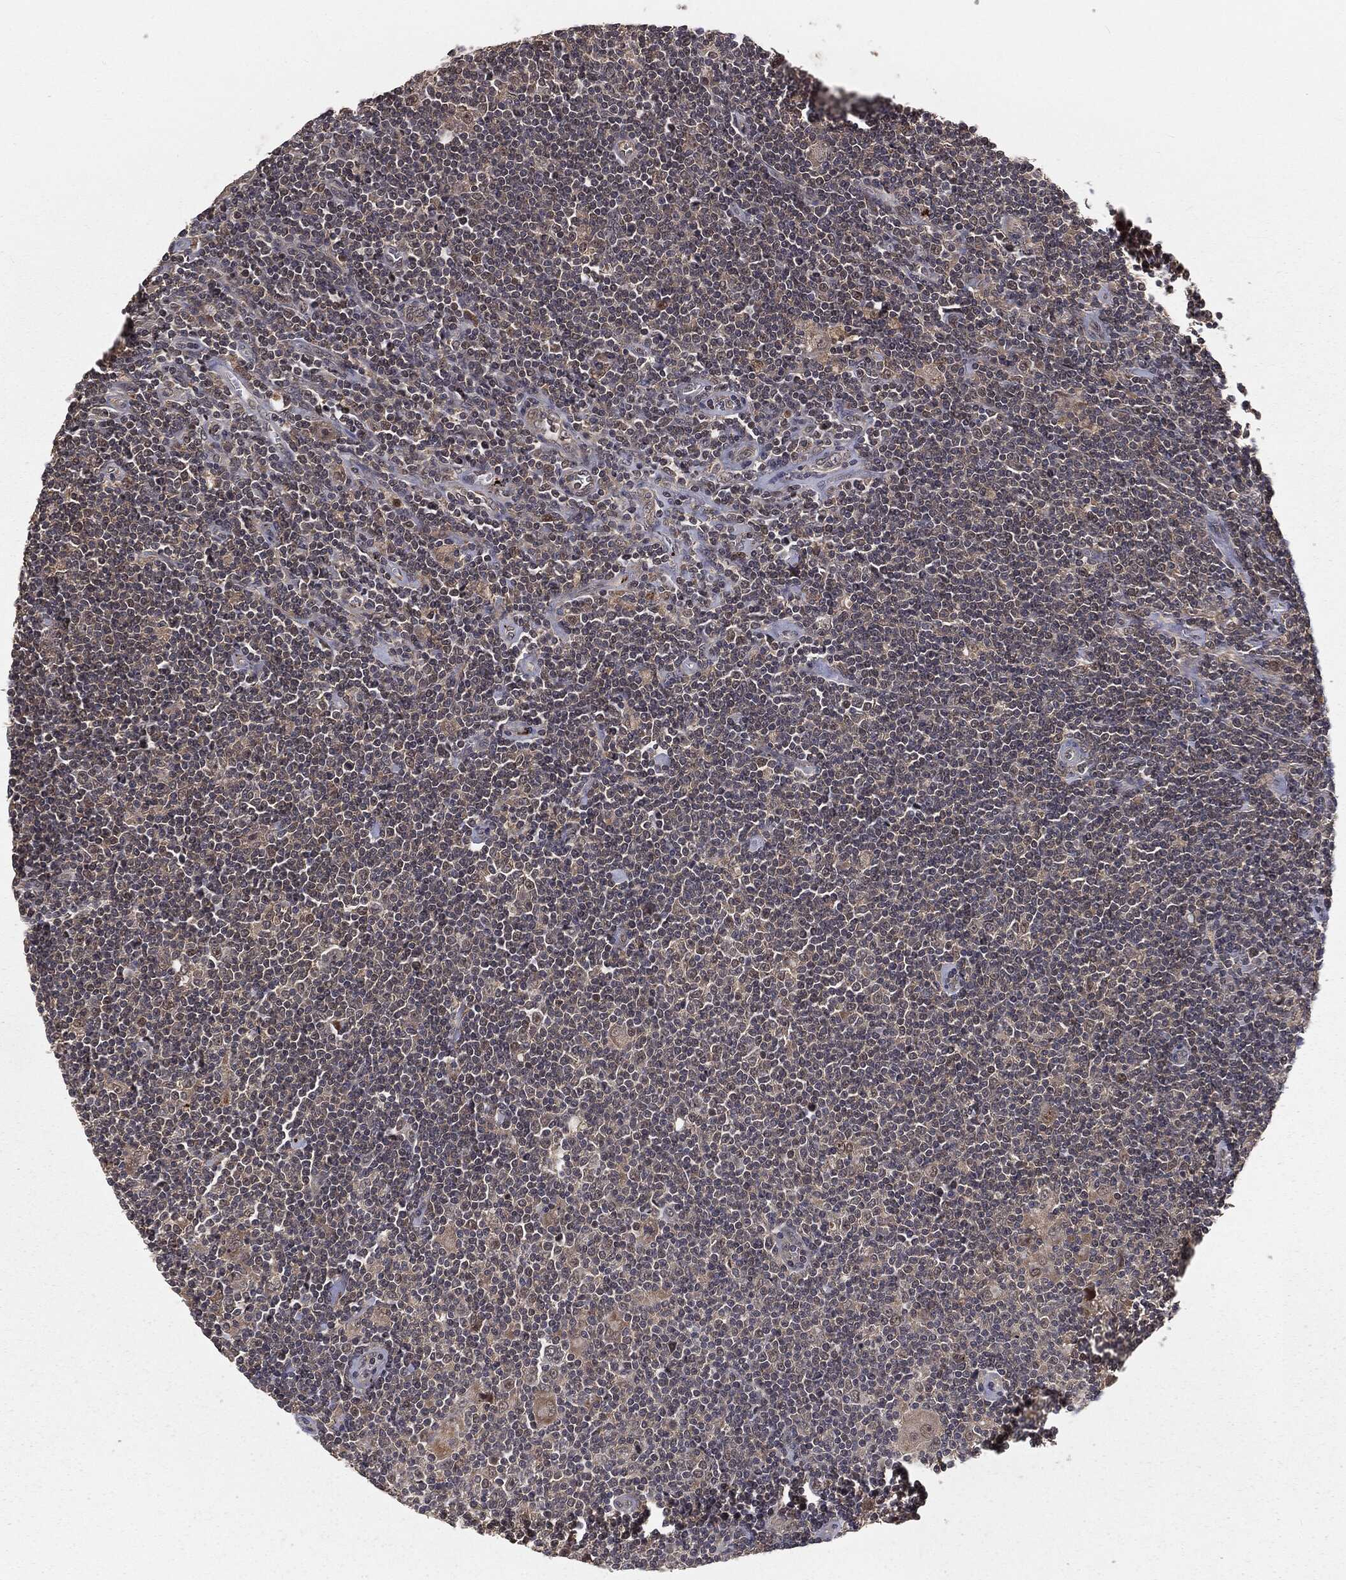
{"staining": {"intensity": "weak", "quantity": "25%-75%", "location": "cytoplasmic/membranous"}, "tissue": "lymphoma", "cell_type": "Tumor cells", "image_type": "cancer", "snomed": [{"axis": "morphology", "description": "Hodgkin's disease, NOS"}, {"axis": "topography", "description": "Lymph node"}], "caption": "Protein expression analysis of human Hodgkin's disease reveals weak cytoplasmic/membranous expression in approximately 25%-75% of tumor cells.", "gene": "FBXO7", "patient": {"sex": "male", "age": 40}}